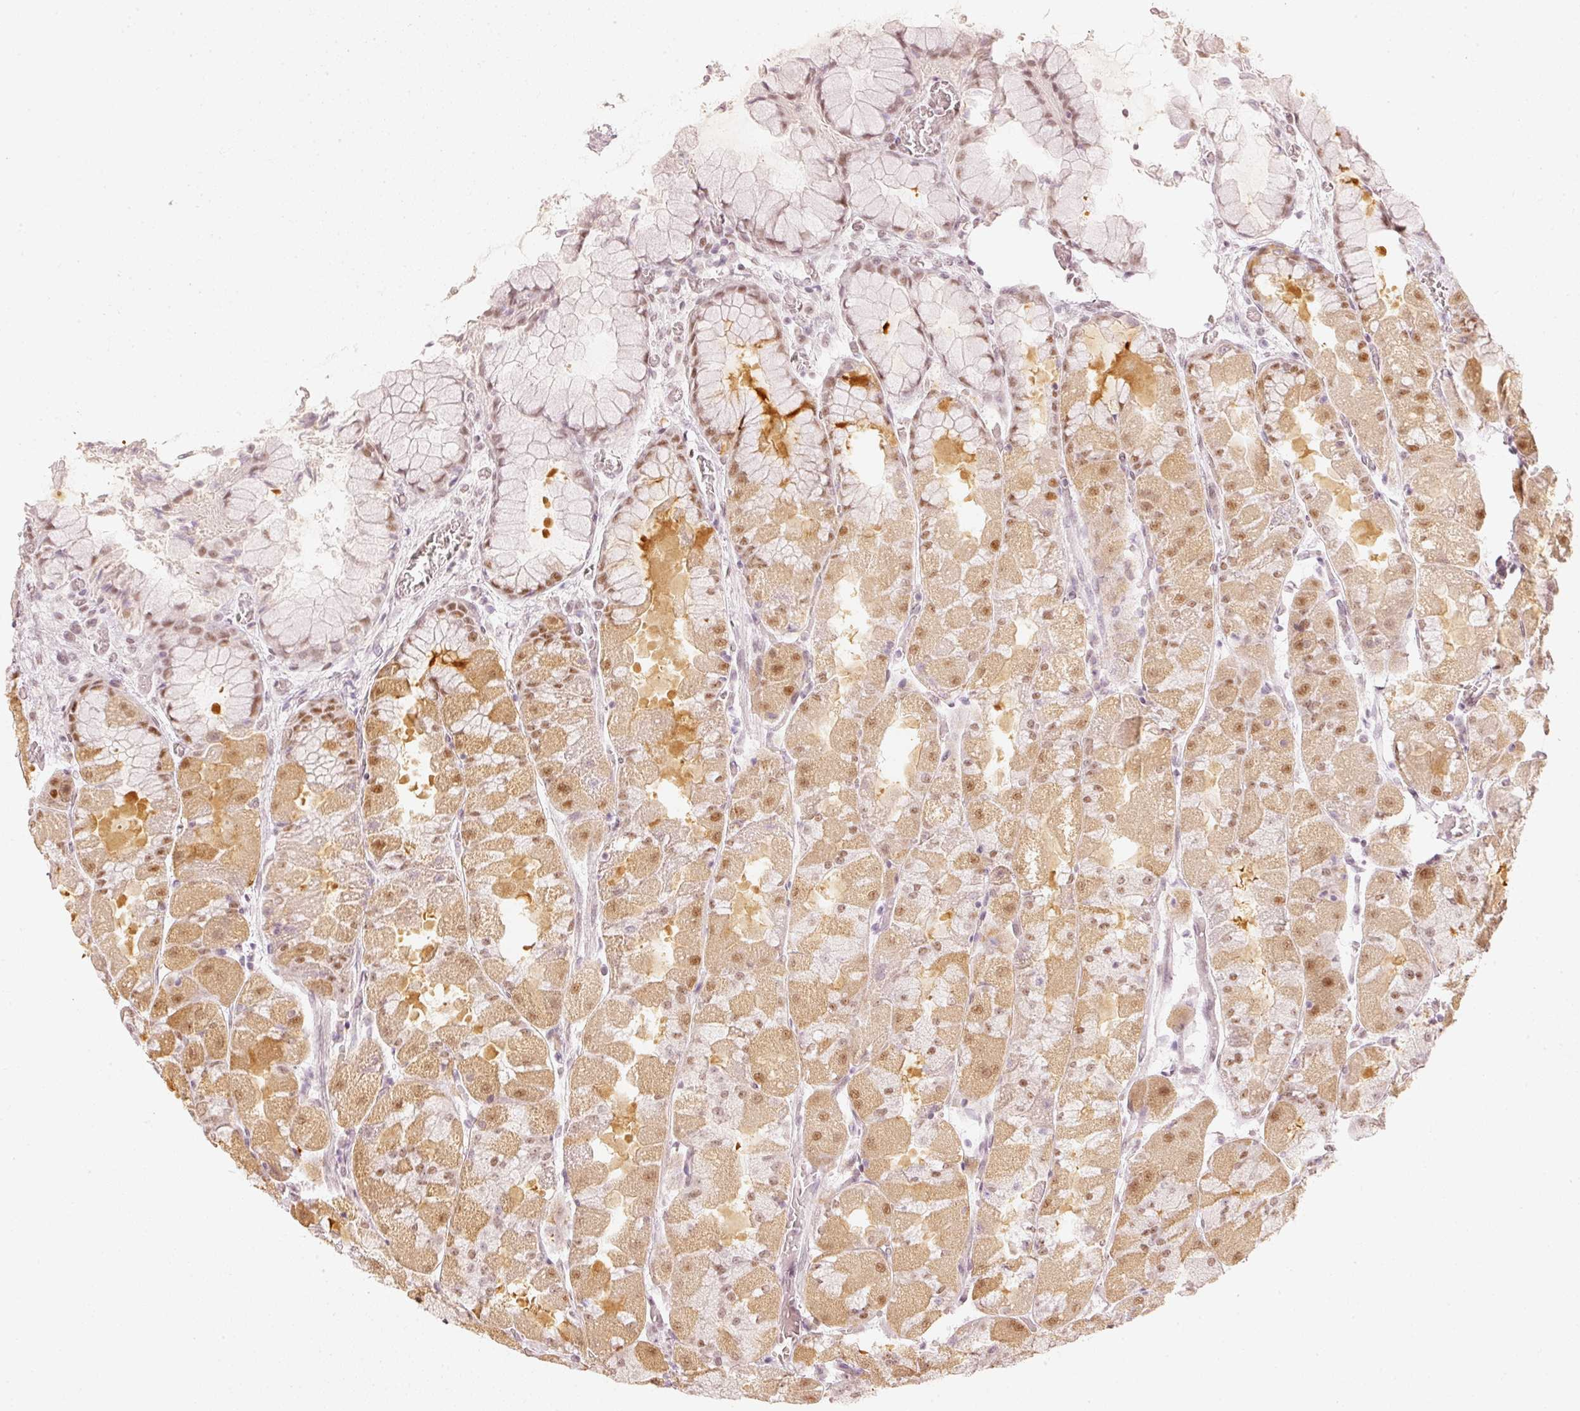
{"staining": {"intensity": "moderate", "quantity": ">75%", "location": "nuclear"}, "tissue": "stomach", "cell_type": "Glandular cells", "image_type": "normal", "snomed": [{"axis": "morphology", "description": "Normal tissue, NOS"}, {"axis": "topography", "description": "Stomach"}], "caption": "Benign stomach shows moderate nuclear staining in approximately >75% of glandular cells Using DAB (brown) and hematoxylin (blue) stains, captured at high magnification using brightfield microscopy..", "gene": "PPP1R10", "patient": {"sex": "female", "age": 61}}